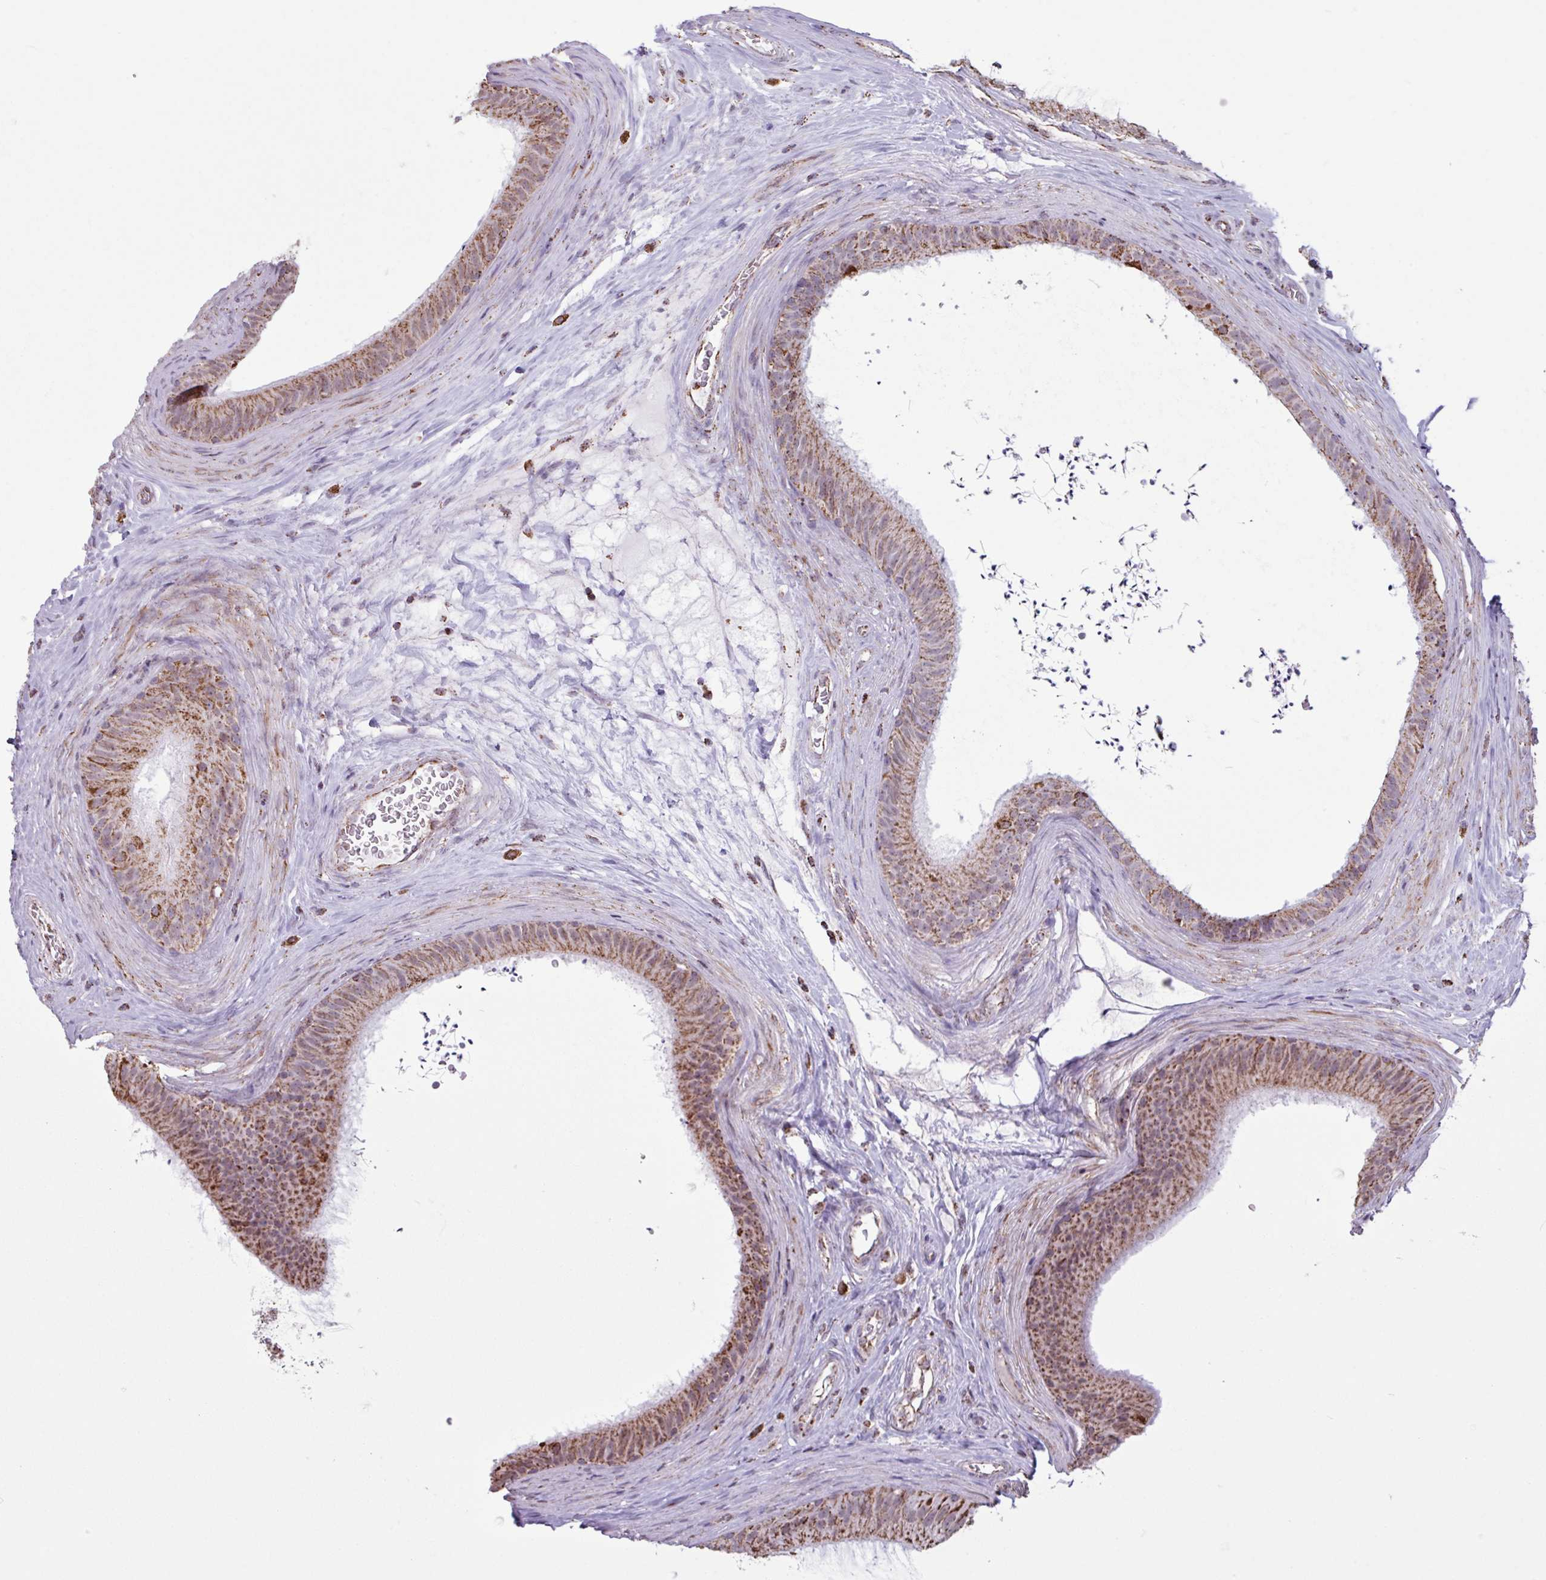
{"staining": {"intensity": "moderate", "quantity": ">75%", "location": "cytoplasmic/membranous"}, "tissue": "epididymis", "cell_type": "Glandular cells", "image_type": "normal", "snomed": [{"axis": "morphology", "description": "Normal tissue, NOS"}, {"axis": "topography", "description": "Testis"}, {"axis": "topography", "description": "Epididymis"}], "caption": "Epididymis stained with DAB (3,3'-diaminobenzidine) IHC displays medium levels of moderate cytoplasmic/membranous positivity in approximately >75% of glandular cells.", "gene": "ALG8", "patient": {"sex": "male", "age": 41}}